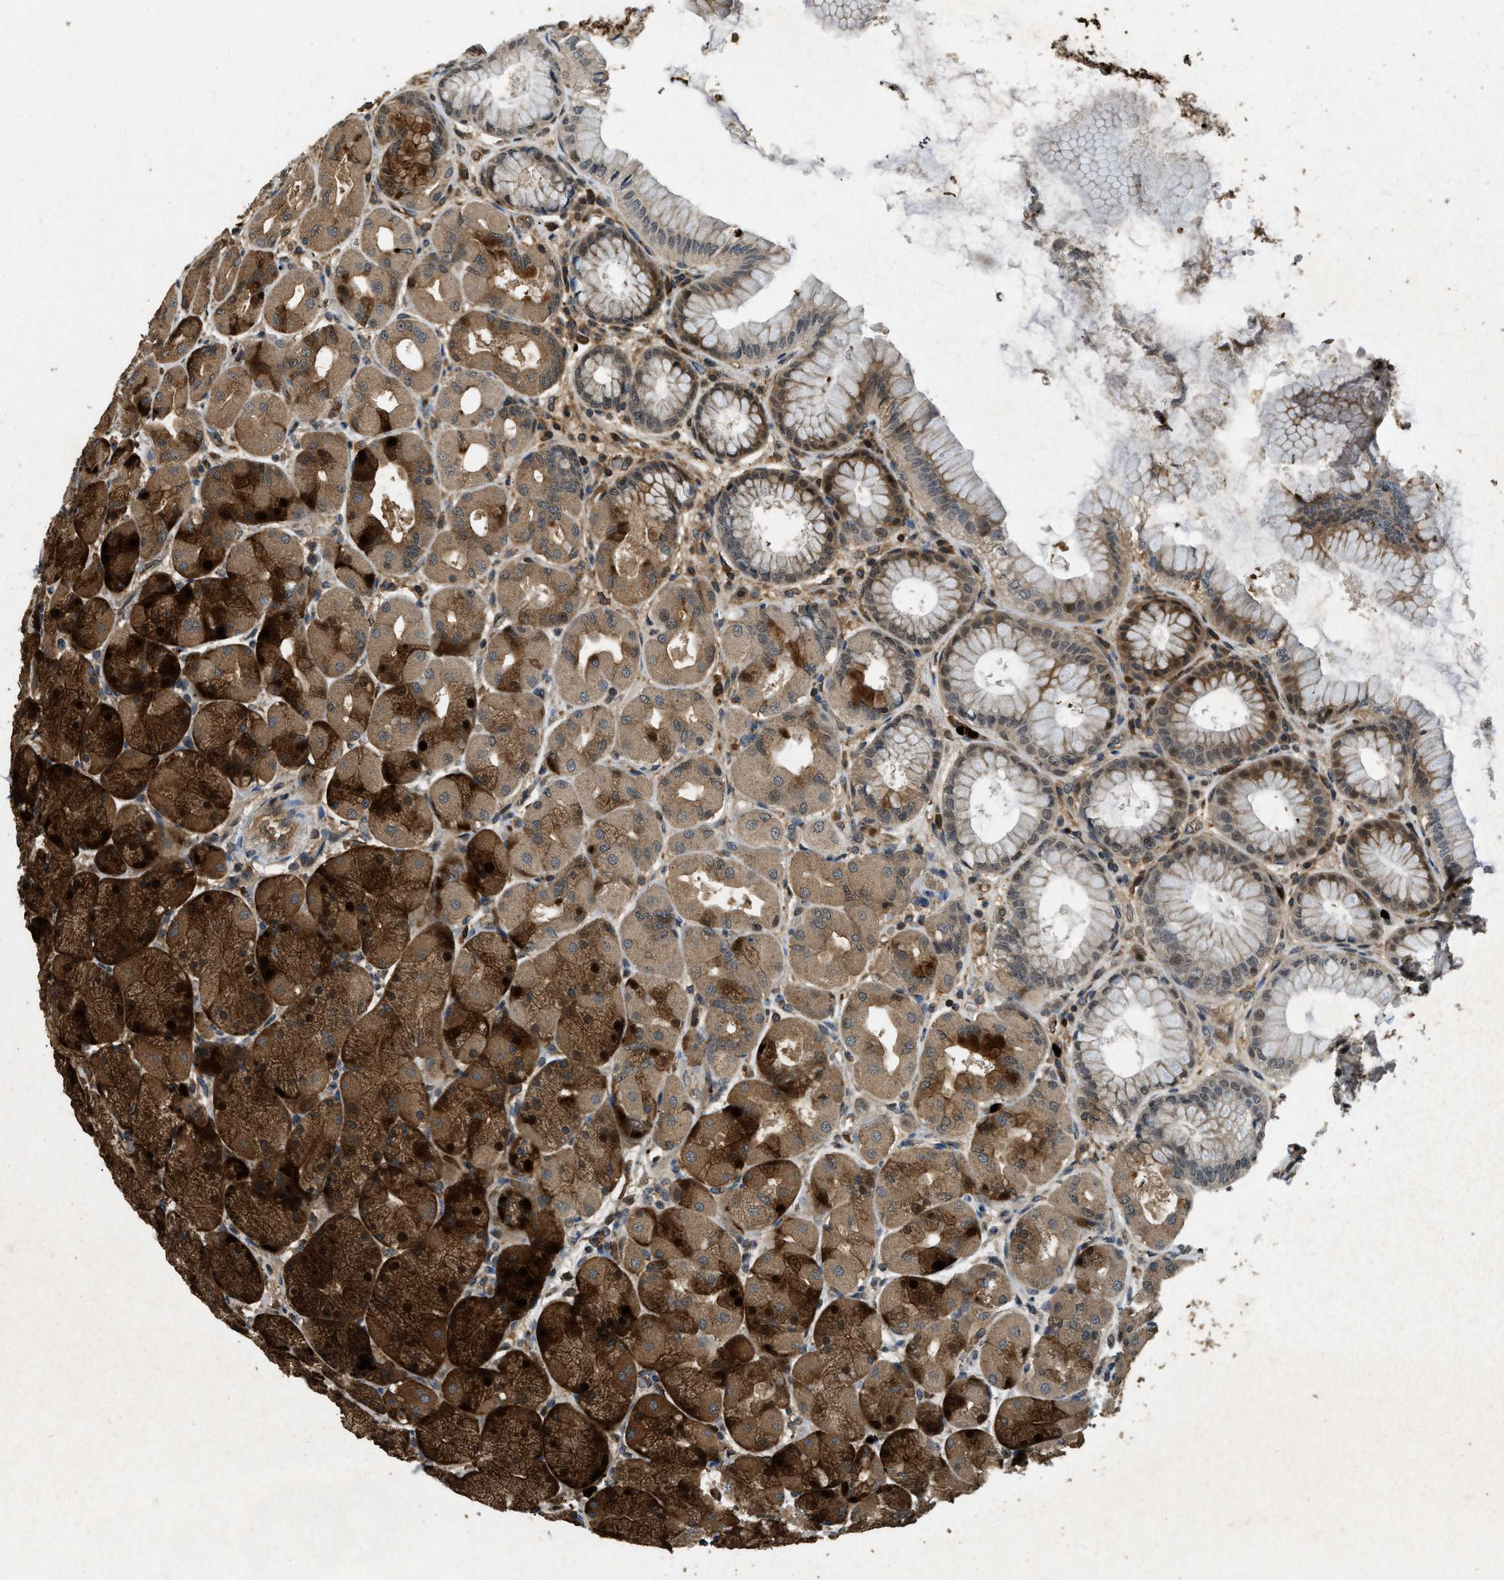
{"staining": {"intensity": "strong", "quantity": ">75%", "location": "cytoplasmic/membranous,nuclear"}, "tissue": "stomach", "cell_type": "Glandular cells", "image_type": "normal", "snomed": [{"axis": "morphology", "description": "Normal tissue, NOS"}, {"axis": "topography", "description": "Stomach, upper"}], "caption": "About >75% of glandular cells in normal human stomach show strong cytoplasmic/membranous,nuclear protein staining as visualized by brown immunohistochemical staining.", "gene": "RNF141", "patient": {"sex": "female", "age": 56}}